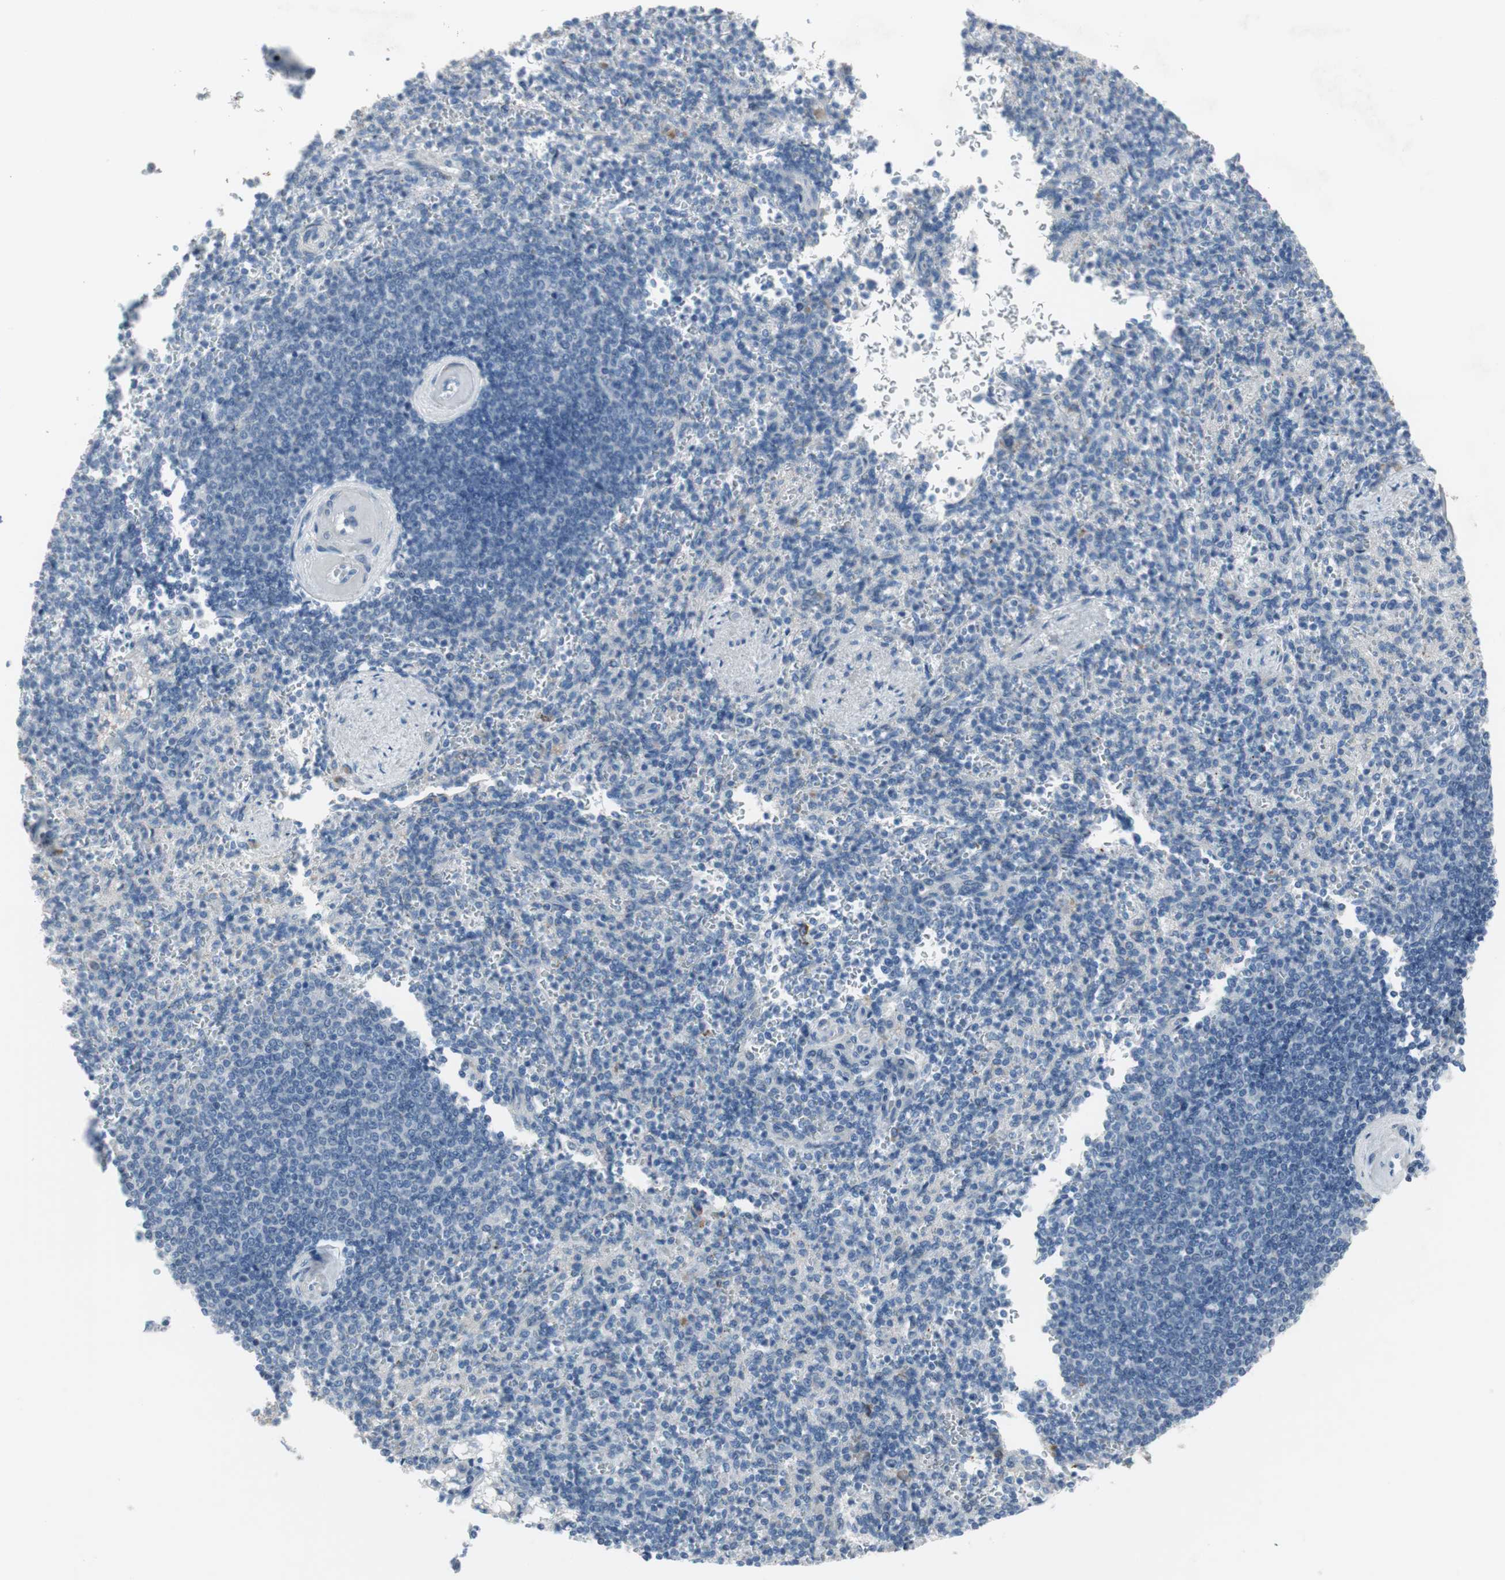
{"staining": {"intensity": "negative", "quantity": "none", "location": "none"}, "tissue": "spleen", "cell_type": "Cells in red pulp", "image_type": "normal", "snomed": [{"axis": "morphology", "description": "Normal tissue, NOS"}, {"axis": "topography", "description": "Spleen"}], "caption": "An image of human spleen is negative for staining in cells in red pulp. (DAB IHC, high magnification).", "gene": "PIGR", "patient": {"sex": "female", "age": 74}}